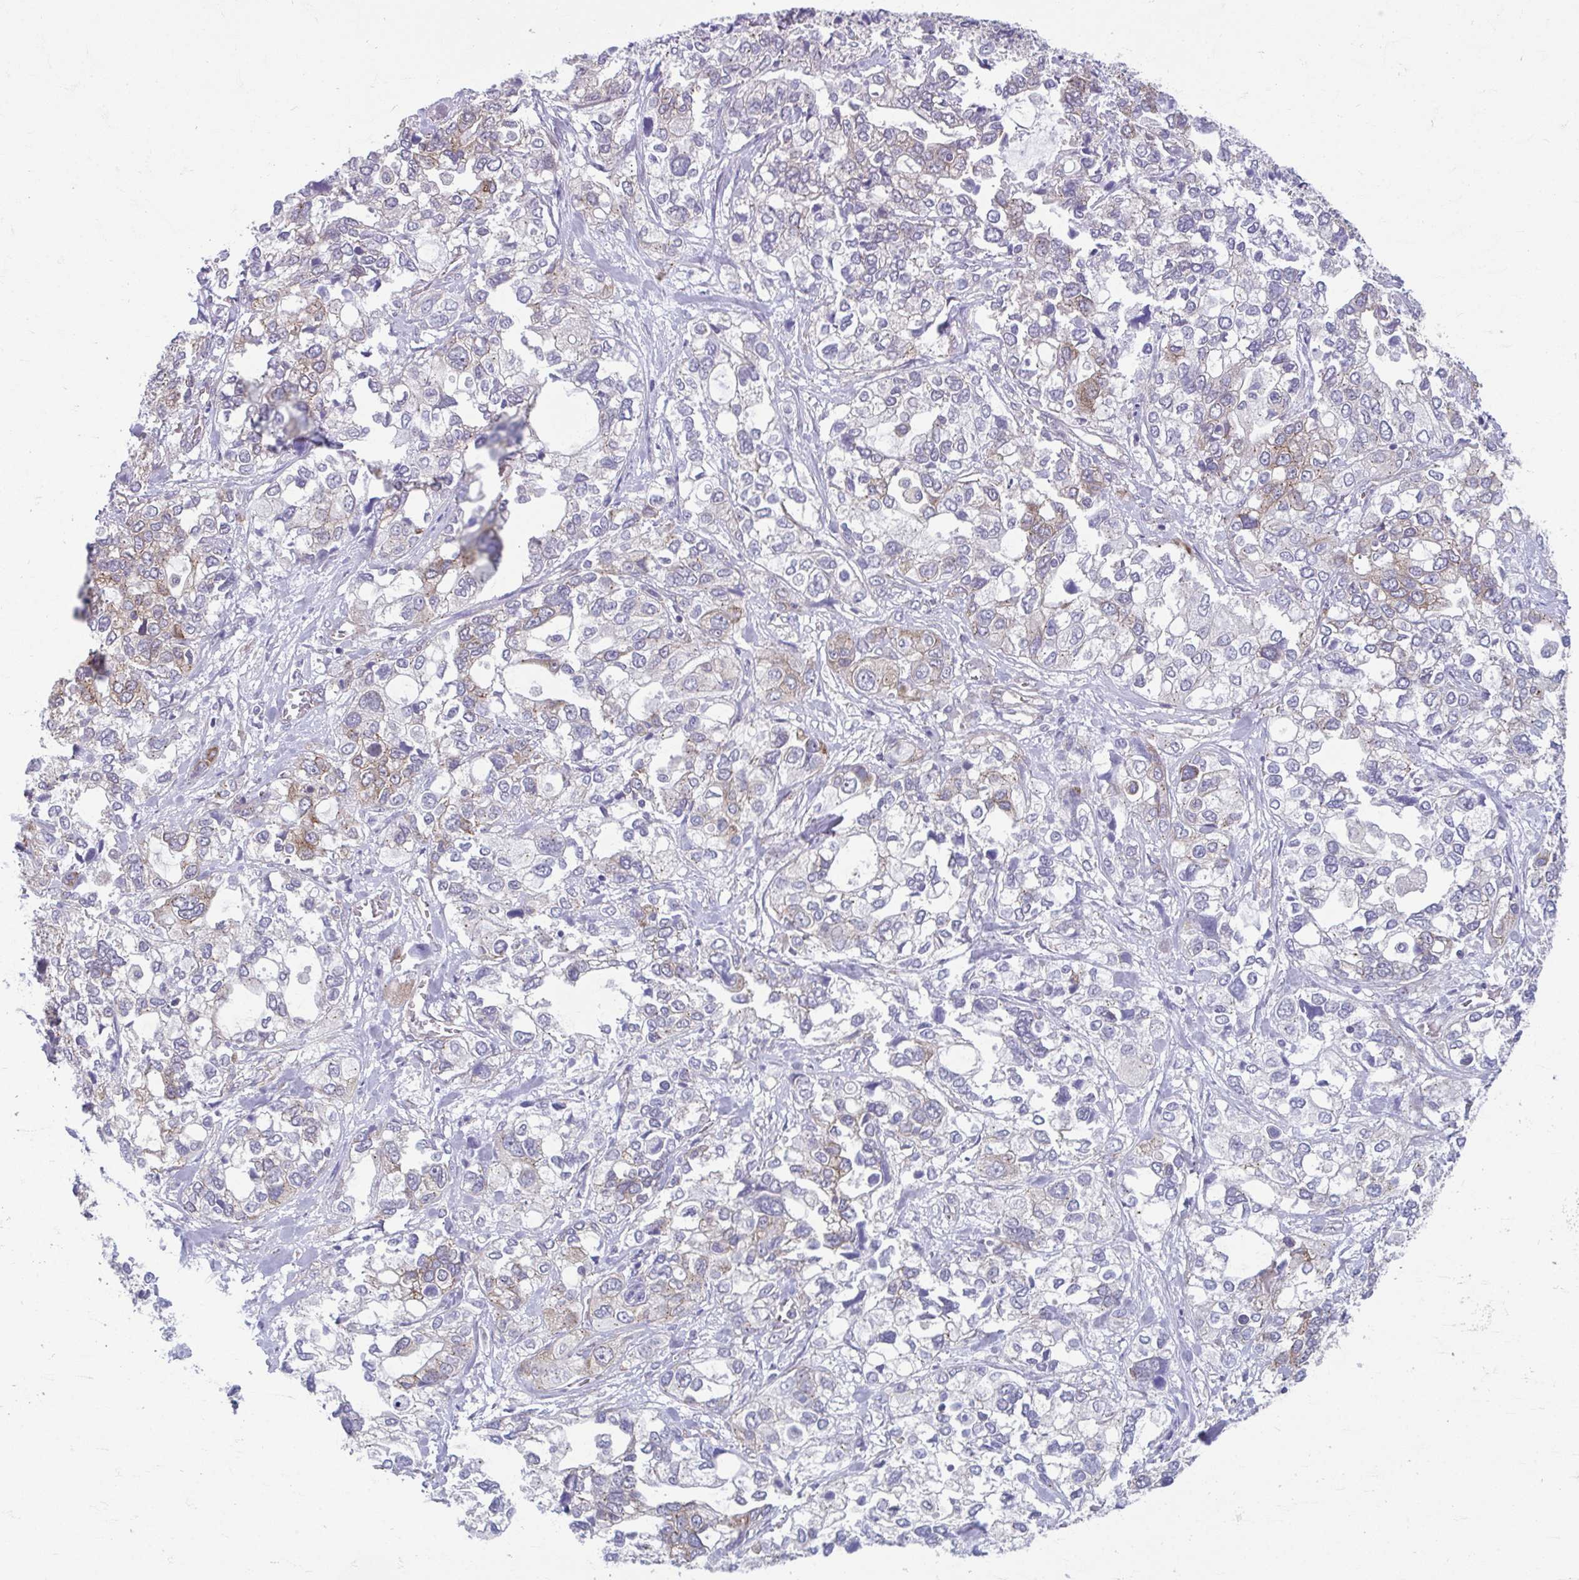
{"staining": {"intensity": "weak", "quantity": "25%-75%", "location": "cytoplasmic/membranous"}, "tissue": "stomach cancer", "cell_type": "Tumor cells", "image_type": "cancer", "snomed": [{"axis": "morphology", "description": "Adenocarcinoma, NOS"}, {"axis": "topography", "description": "Stomach, upper"}], "caption": "About 25%-75% of tumor cells in human stomach adenocarcinoma exhibit weak cytoplasmic/membranous protein expression as visualized by brown immunohistochemical staining.", "gene": "TMEM108", "patient": {"sex": "female", "age": 81}}